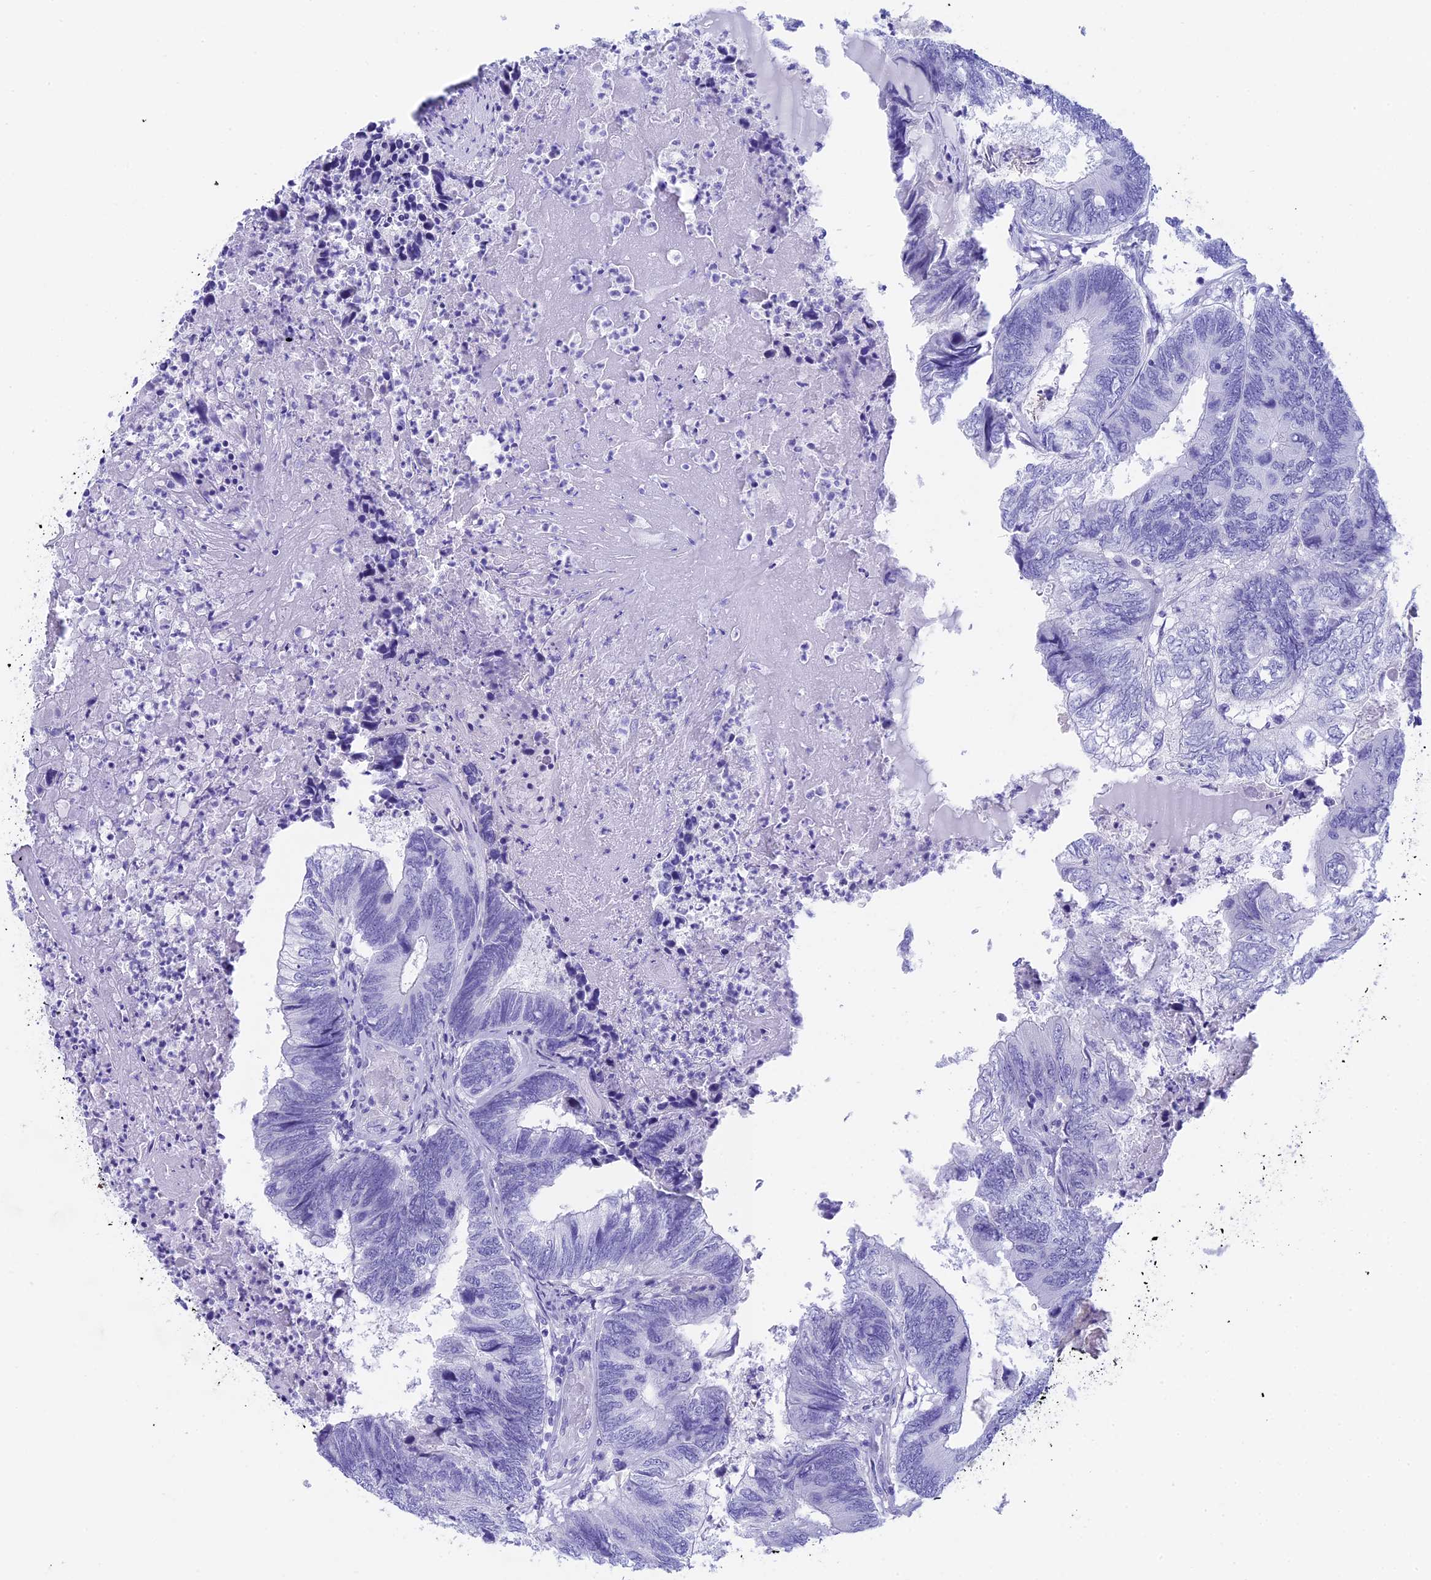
{"staining": {"intensity": "negative", "quantity": "none", "location": "none"}, "tissue": "colorectal cancer", "cell_type": "Tumor cells", "image_type": "cancer", "snomed": [{"axis": "morphology", "description": "Adenocarcinoma, NOS"}, {"axis": "topography", "description": "Colon"}], "caption": "Immunohistochemistry of human colorectal cancer (adenocarcinoma) shows no expression in tumor cells.", "gene": "TACSTD2", "patient": {"sex": "female", "age": 67}}